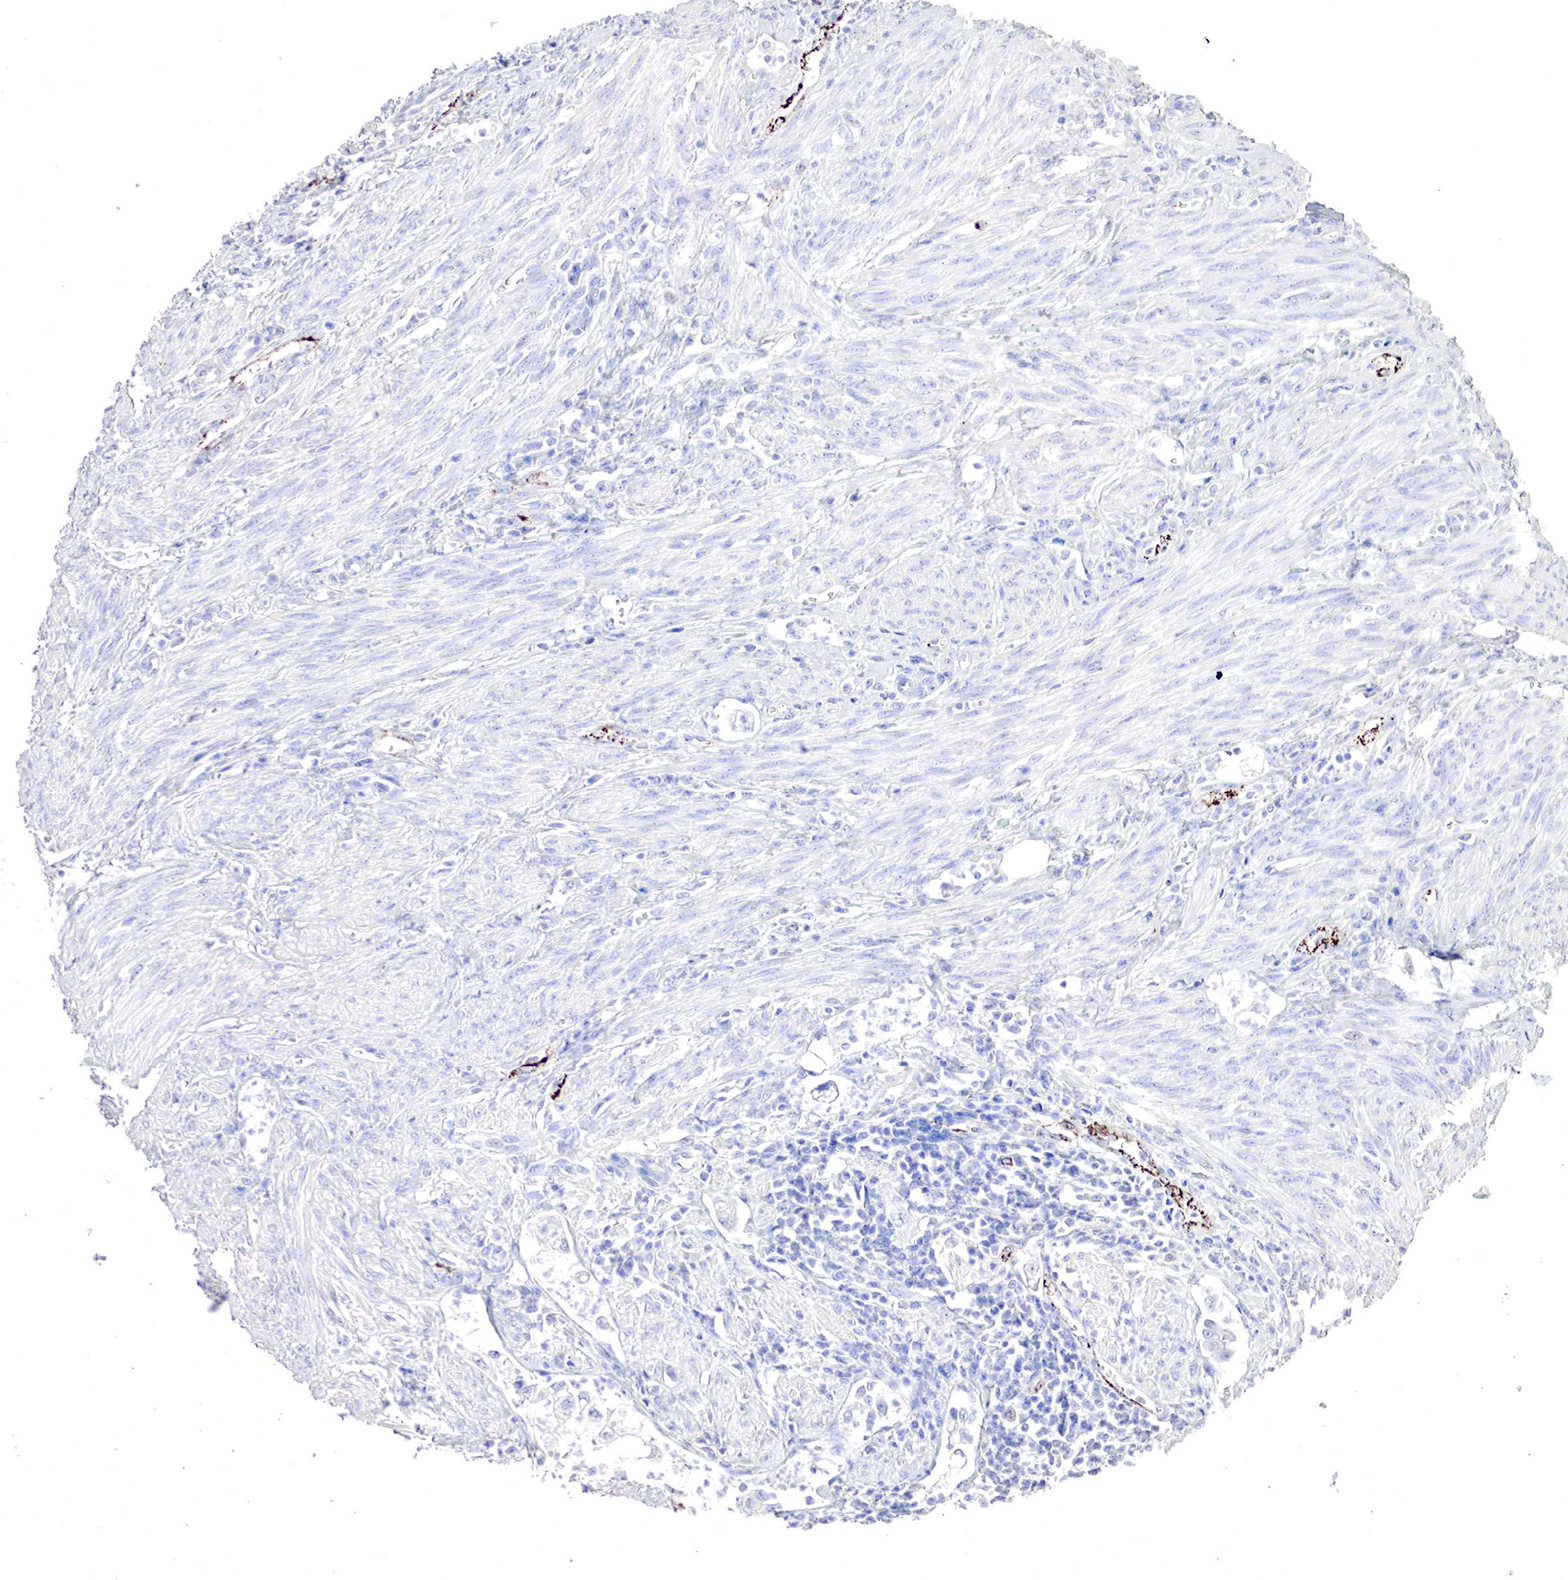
{"staining": {"intensity": "negative", "quantity": "none", "location": "none"}, "tissue": "endometrial cancer", "cell_type": "Tumor cells", "image_type": "cancer", "snomed": [{"axis": "morphology", "description": "Adenocarcinoma, NOS"}, {"axis": "topography", "description": "Endometrium"}], "caption": "Photomicrograph shows no significant protein staining in tumor cells of endometrial adenocarcinoma.", "gene": "OTC", "patient": {"sex": "female", "age": 75}}